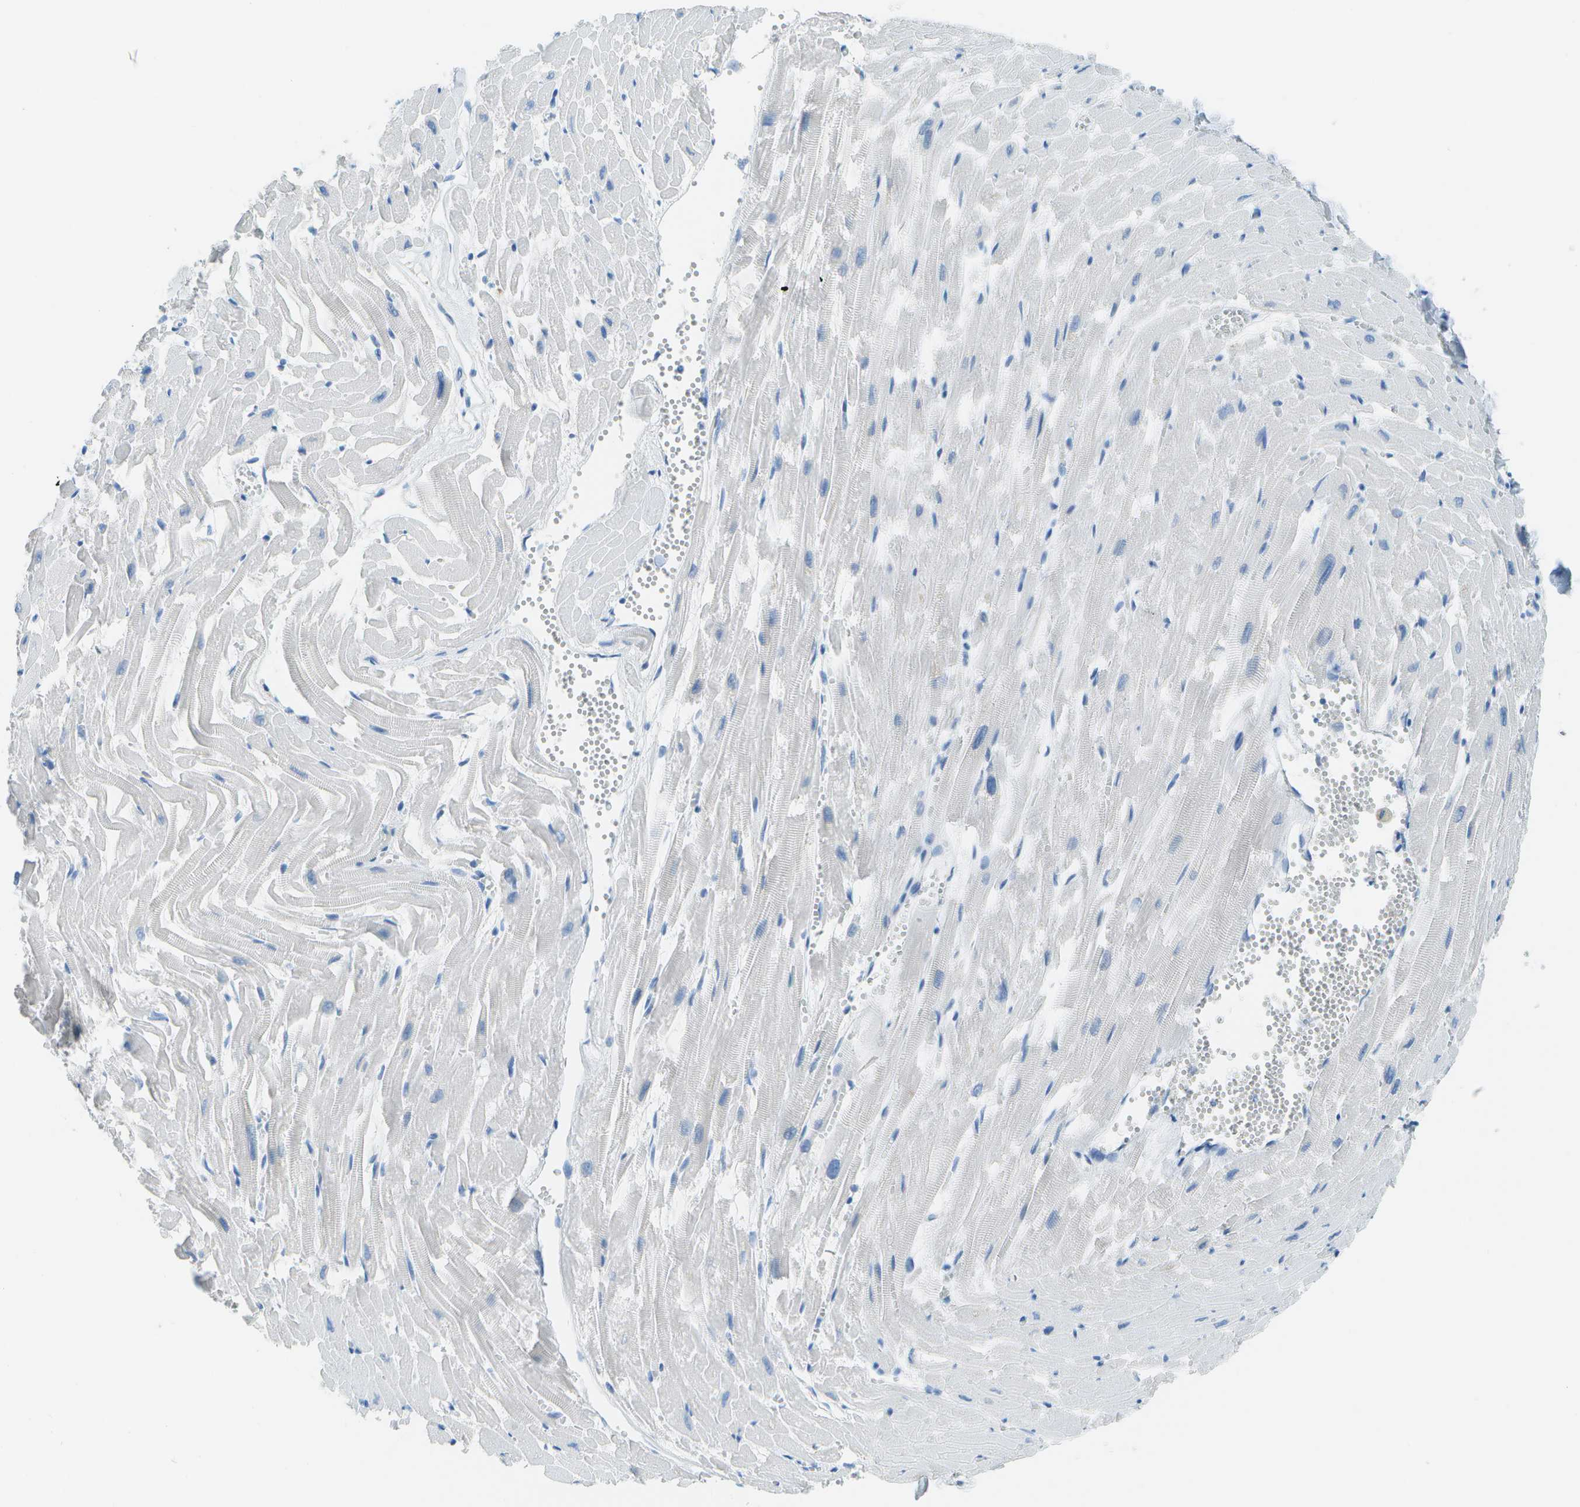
{"staining": {"intensity": "negative", "quantity": "none", "location": "none"}, "tissue": "heart muscle", "cell_type": "Cardiomyocytes", "image_type": "normal", "snomed": [{"axis": "morphology", "description": "Normal tissue, NOS"}, {"axis": "topography", "description": "Heart"}], "caption": "Cardiomyocytes are negative for brown protein staining in normal heart muscle. The staining was performed using DAB to visualize the protein expression in brown, while the nuclei were stained in blue with hematoxylin (Magnification: 20x).", "gene": "C1S", "patient": {"sex": "female", "age": 19}}